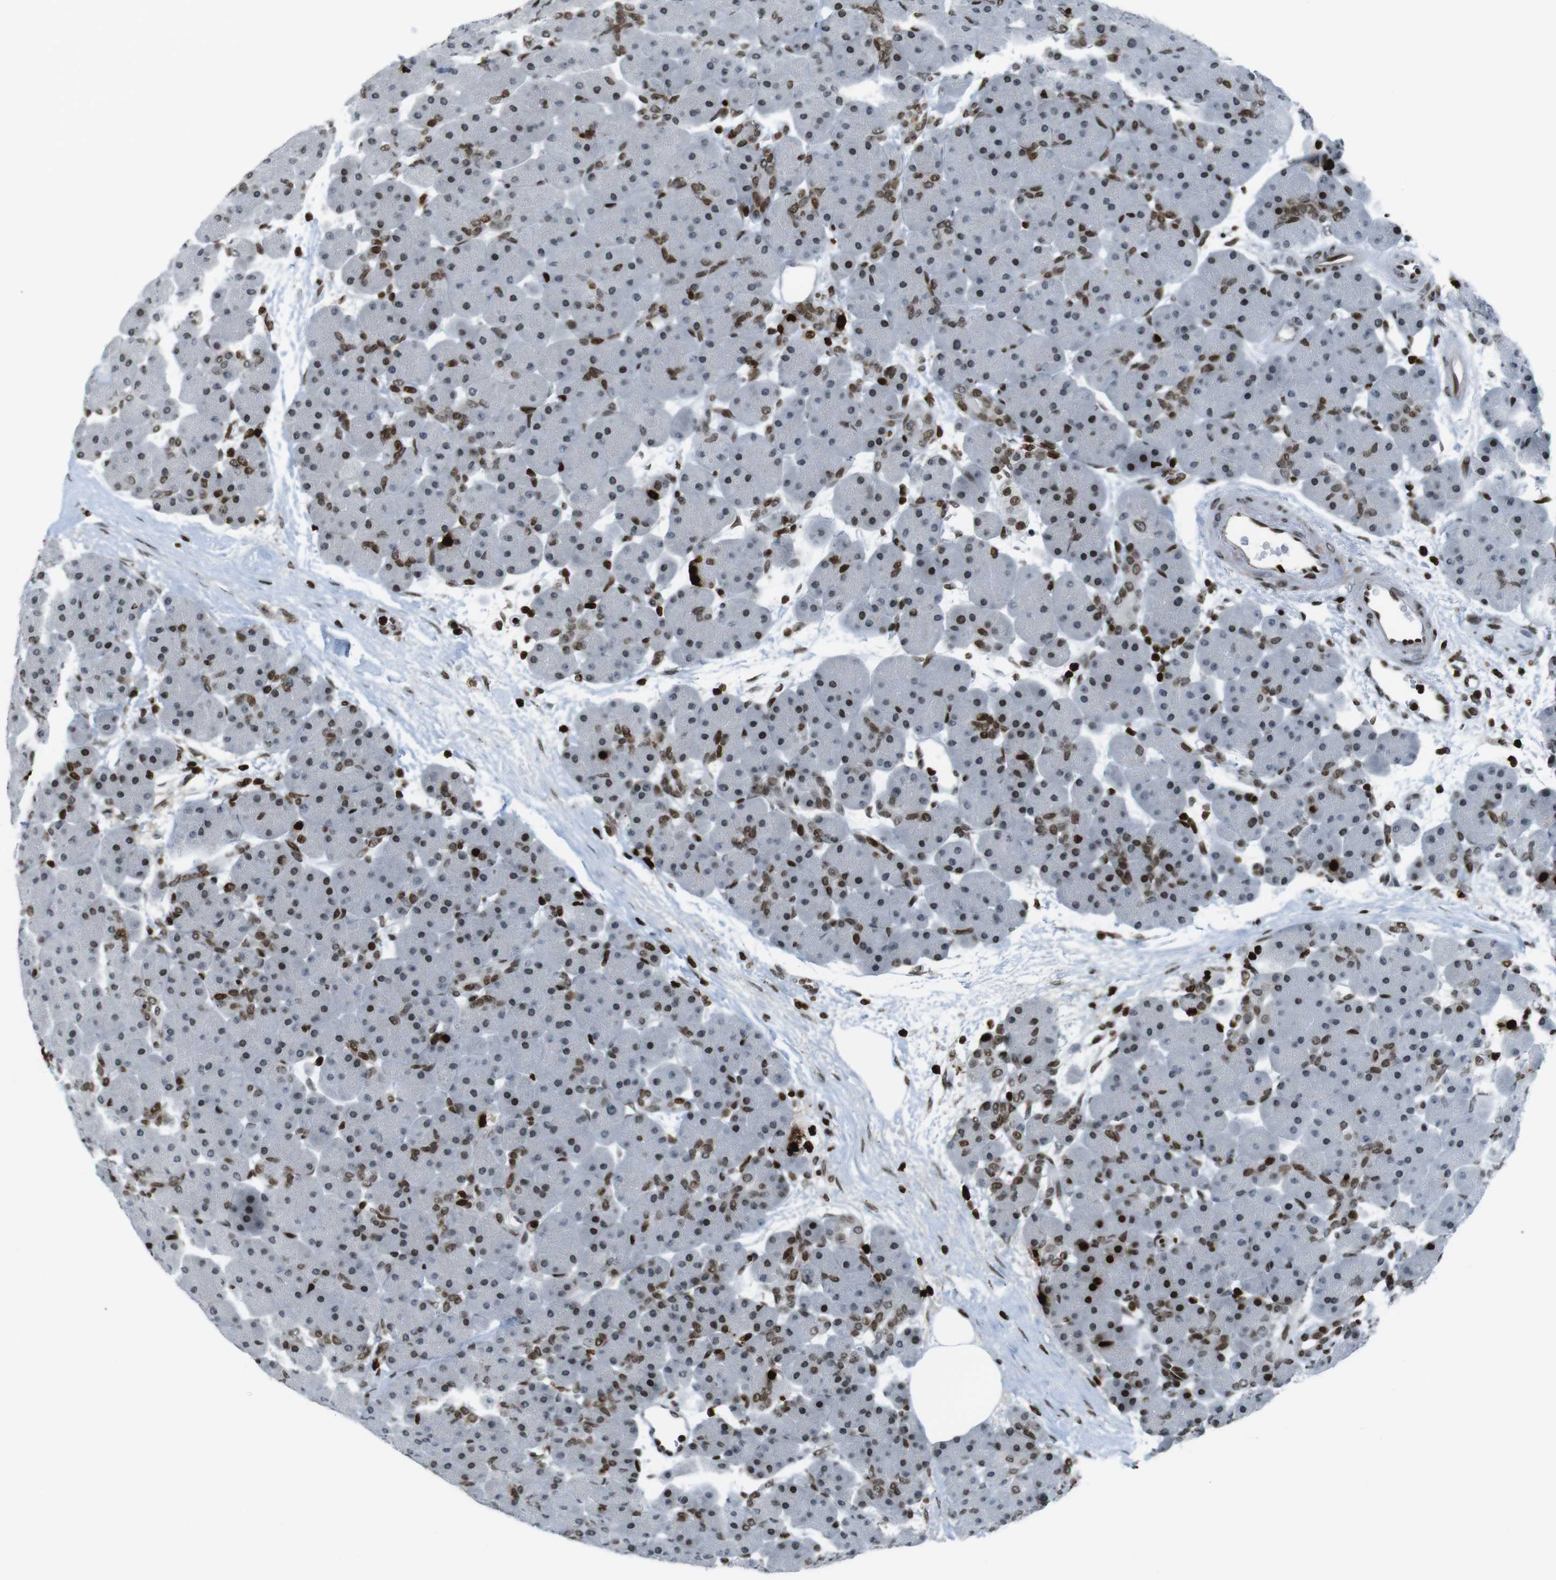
{"staining": {"intensity": "strong", "quantity": "25%-75%", "location": "nuclear"}, "tissue": "pancreas", "cell_type": "Exocrine glandular cells", "image_type": "normal", "snomed": [{"axis": "morphology", "description": "Normal tissue, NOS"}, {"axis": "topography", "description": "Pancreas"}], "caption": "Exocrine glandular cells show high levels of strong nuclear expression in about 25%-75% of cells in benign human pancreas.", "gene": "H2AC8", "patient": {"sex": "male", "age": 66}}